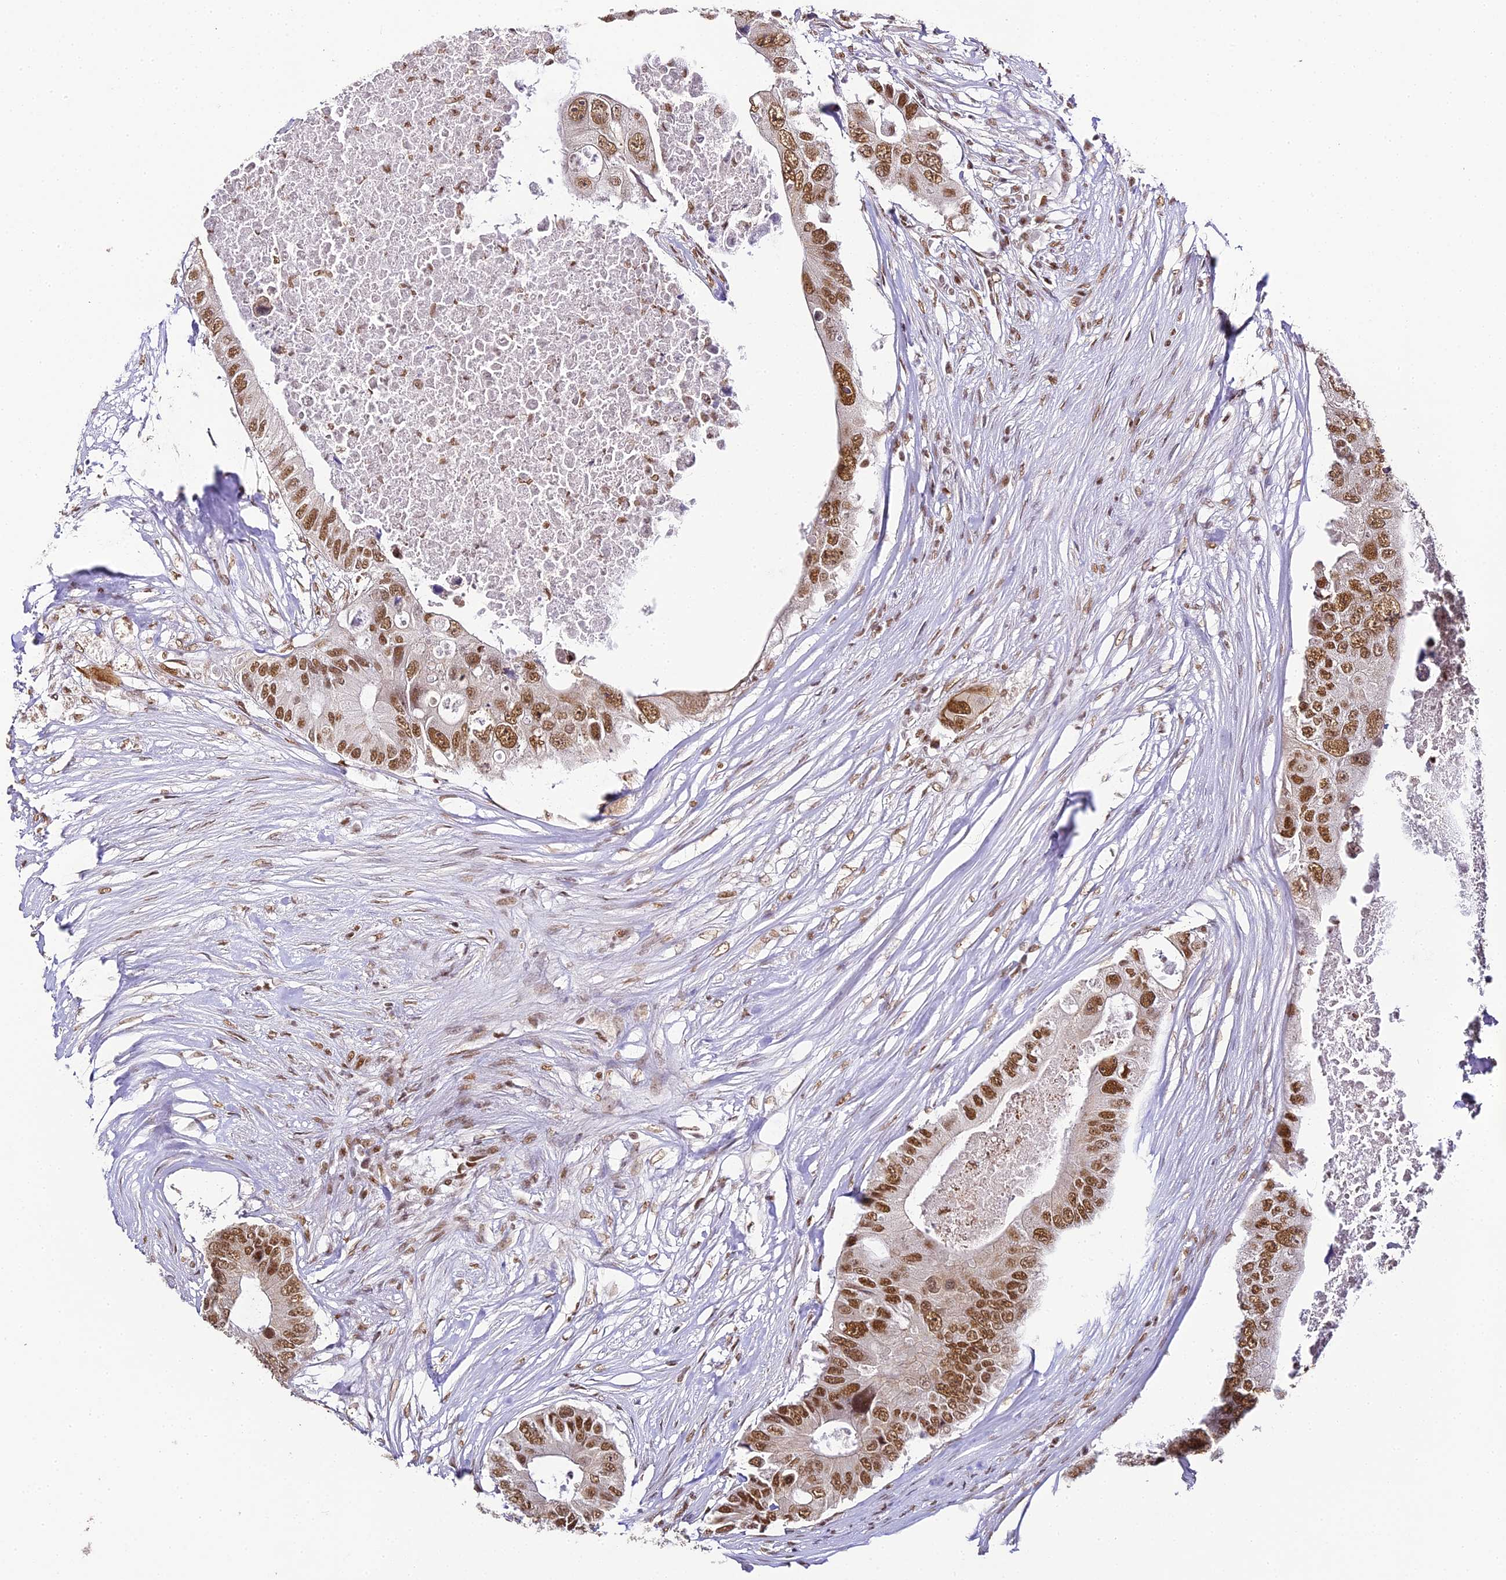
{"staining": {"intensity": "strong", "quantity": ">75%", "location": "nuclear"}, "tissue": "colorectal cancer", "cell_type": "Tumor cells", "image_type": "cancer", "snomed": [{"axis": "morphology", "description": "Adenocarcinoma, NOS"}, {"axis": "topography", "description": "Colon"}], "caption": "This is an image of immunohistochemistry staining of colorectal cancer, which shows strong positivity in the nuclear of tumor cells.", "gene": "HNRNPA1", "patient": {"sex": "male", "age": 71}}